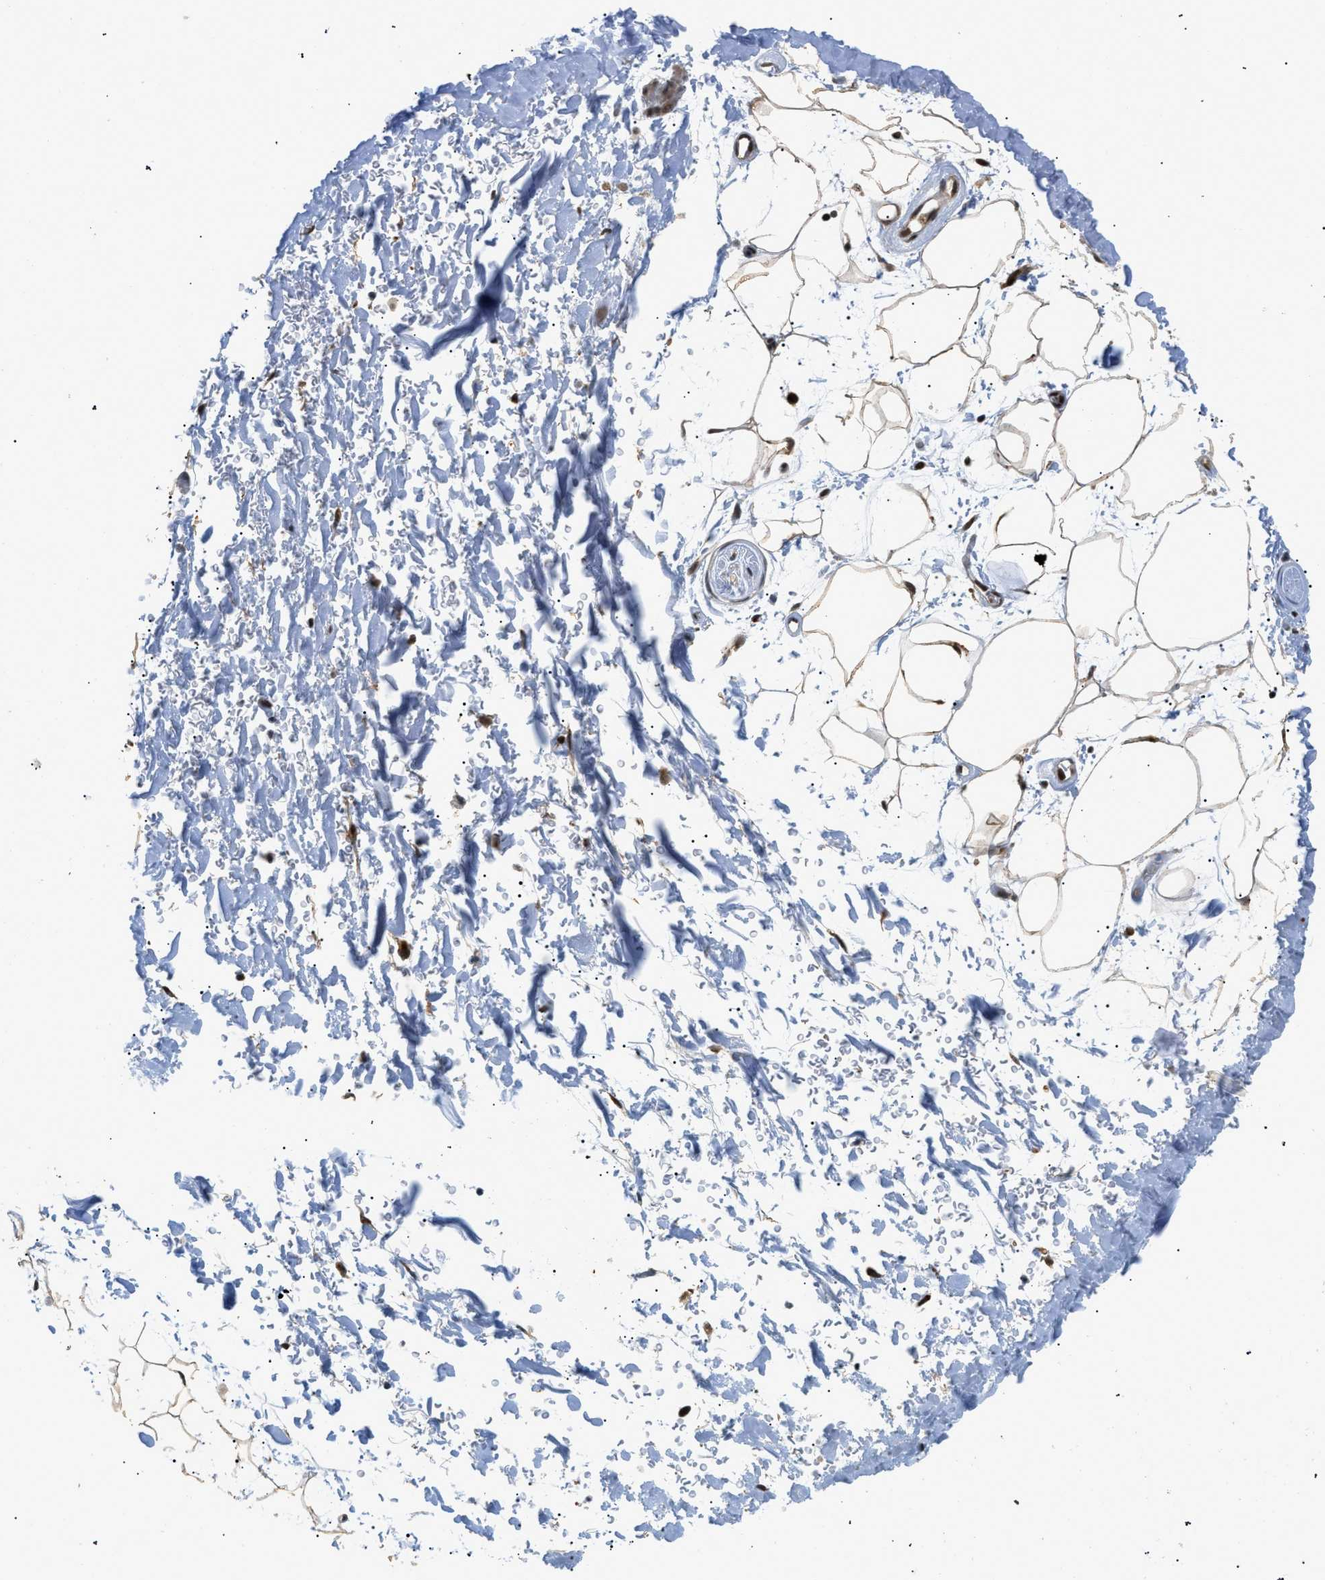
{"staining": {"intensity": "moderate", "quantity": ">75%", "location": "cytoplasmic/membranous,nuclear"}, "tissue": "adipose tissue", "cell_type": "Adipocytes", "image_type": "normal", "snomed": [{"axis": "morphology", "description": "Normal tissue, NOS"}, {"axis": "topography", "description": "Soft tissue"}], "caption": "A photomicrograph of human adipose tissue stained for a protein displays moderate cytoplasmic/membranous,nuclear brown staining in adipocytes. The staining was performed using DAB to visualize the protein expression in brown, while the nuclei were stained in blue with hematoxylin (Magnification: 20x).", "gene": "ZBTB11", "patient": {"sex": "male", "age": 72}}